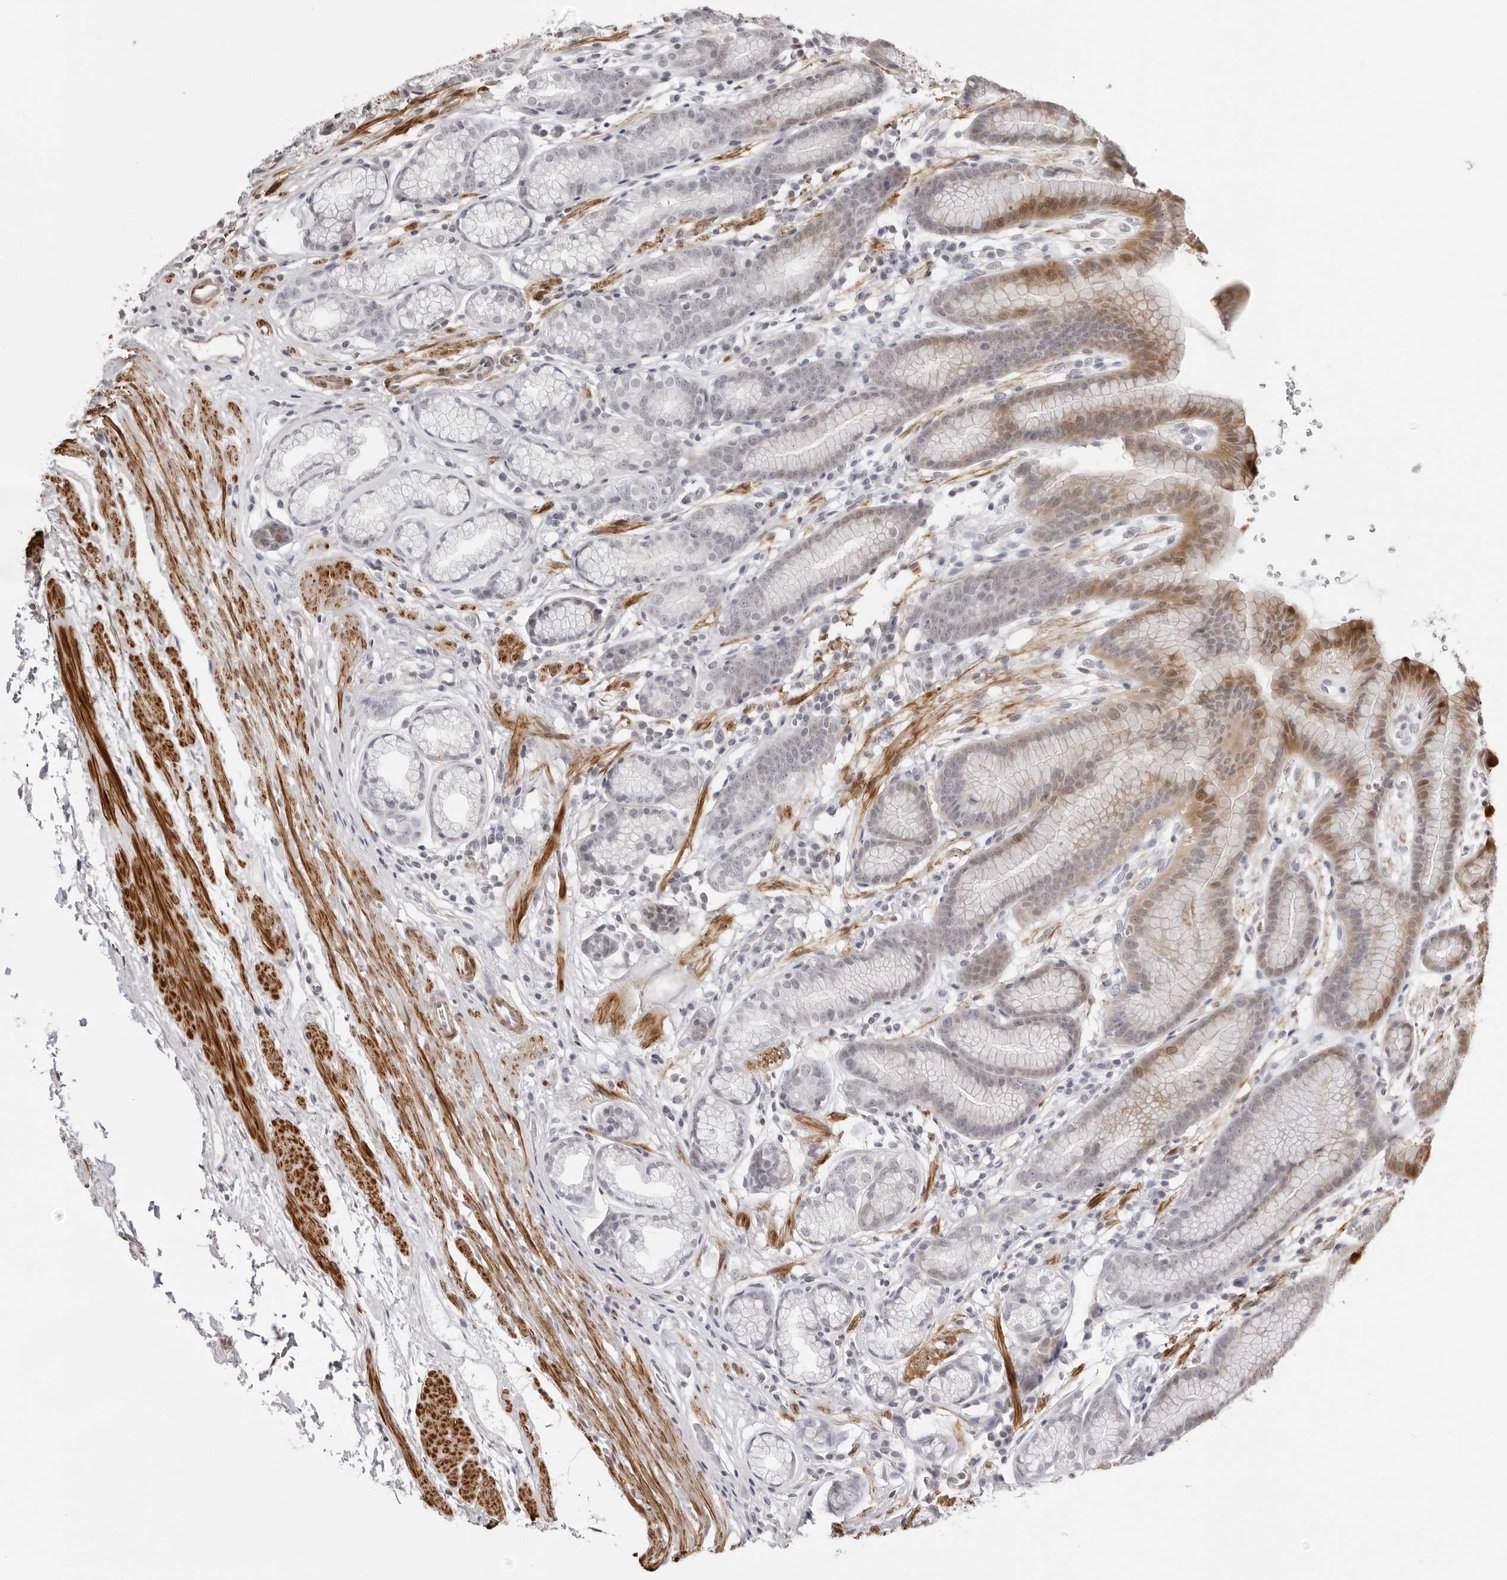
{"staining": {"intensity": "strong", "quantity": "<25%", "location": "cytoplasmic/membranous"}, "tissue": "stomach", "cell_type": "Glandular cells", "image_type": "normal", "snomed": [{"axis": "morphology", "description": "Normal tissue, NOS"}, {"axis": "topography", "description": "Stomach"}], "caption": "Benign stomach reveals strong cytoplasmic/membranous expression in approximately <25% of glandular cells, visualized by immunohistochemistry.", "gene": "UNK", "patient": {"sex": "male", "age": 42}}